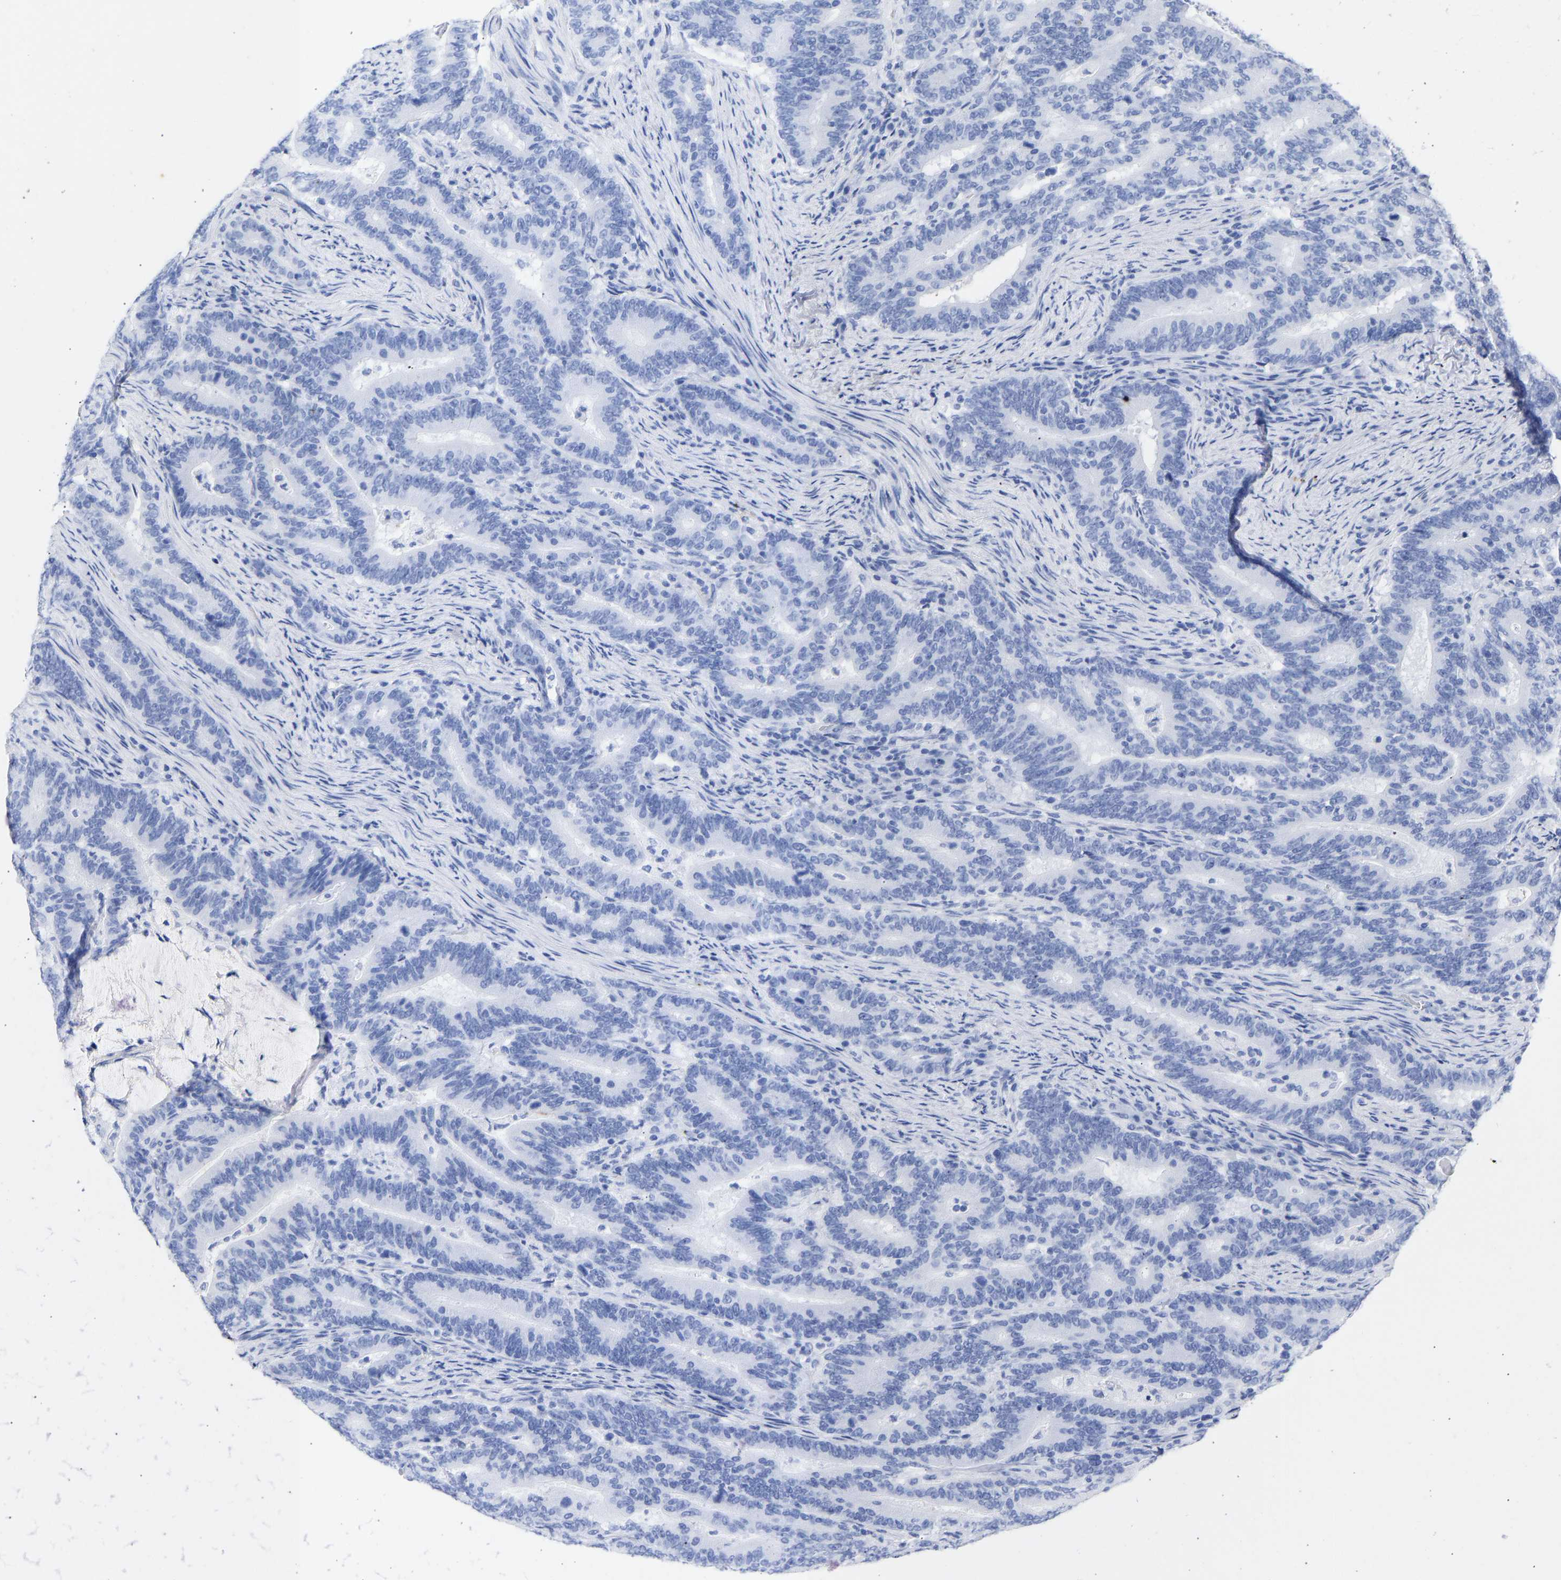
{"staining": {"intensity": "negative", "quantity": "none", "location": "none"}, "tissue": "colorectal cancer", "cell_type": "Tumor cells", "image_type": "cancer", "snomed": [{"axis": "morphology", "description": "Adenocarcinoma, NOS"}, {"axis": "topography", "description": "Colon"}], "caption": "DAB immunohistochemical staining of human colorectal adenocarcinoma demonstrates no significant positivity in tumor cells.", "gene": "KRT1", "patient": {"sex": "female", "age": 66}}